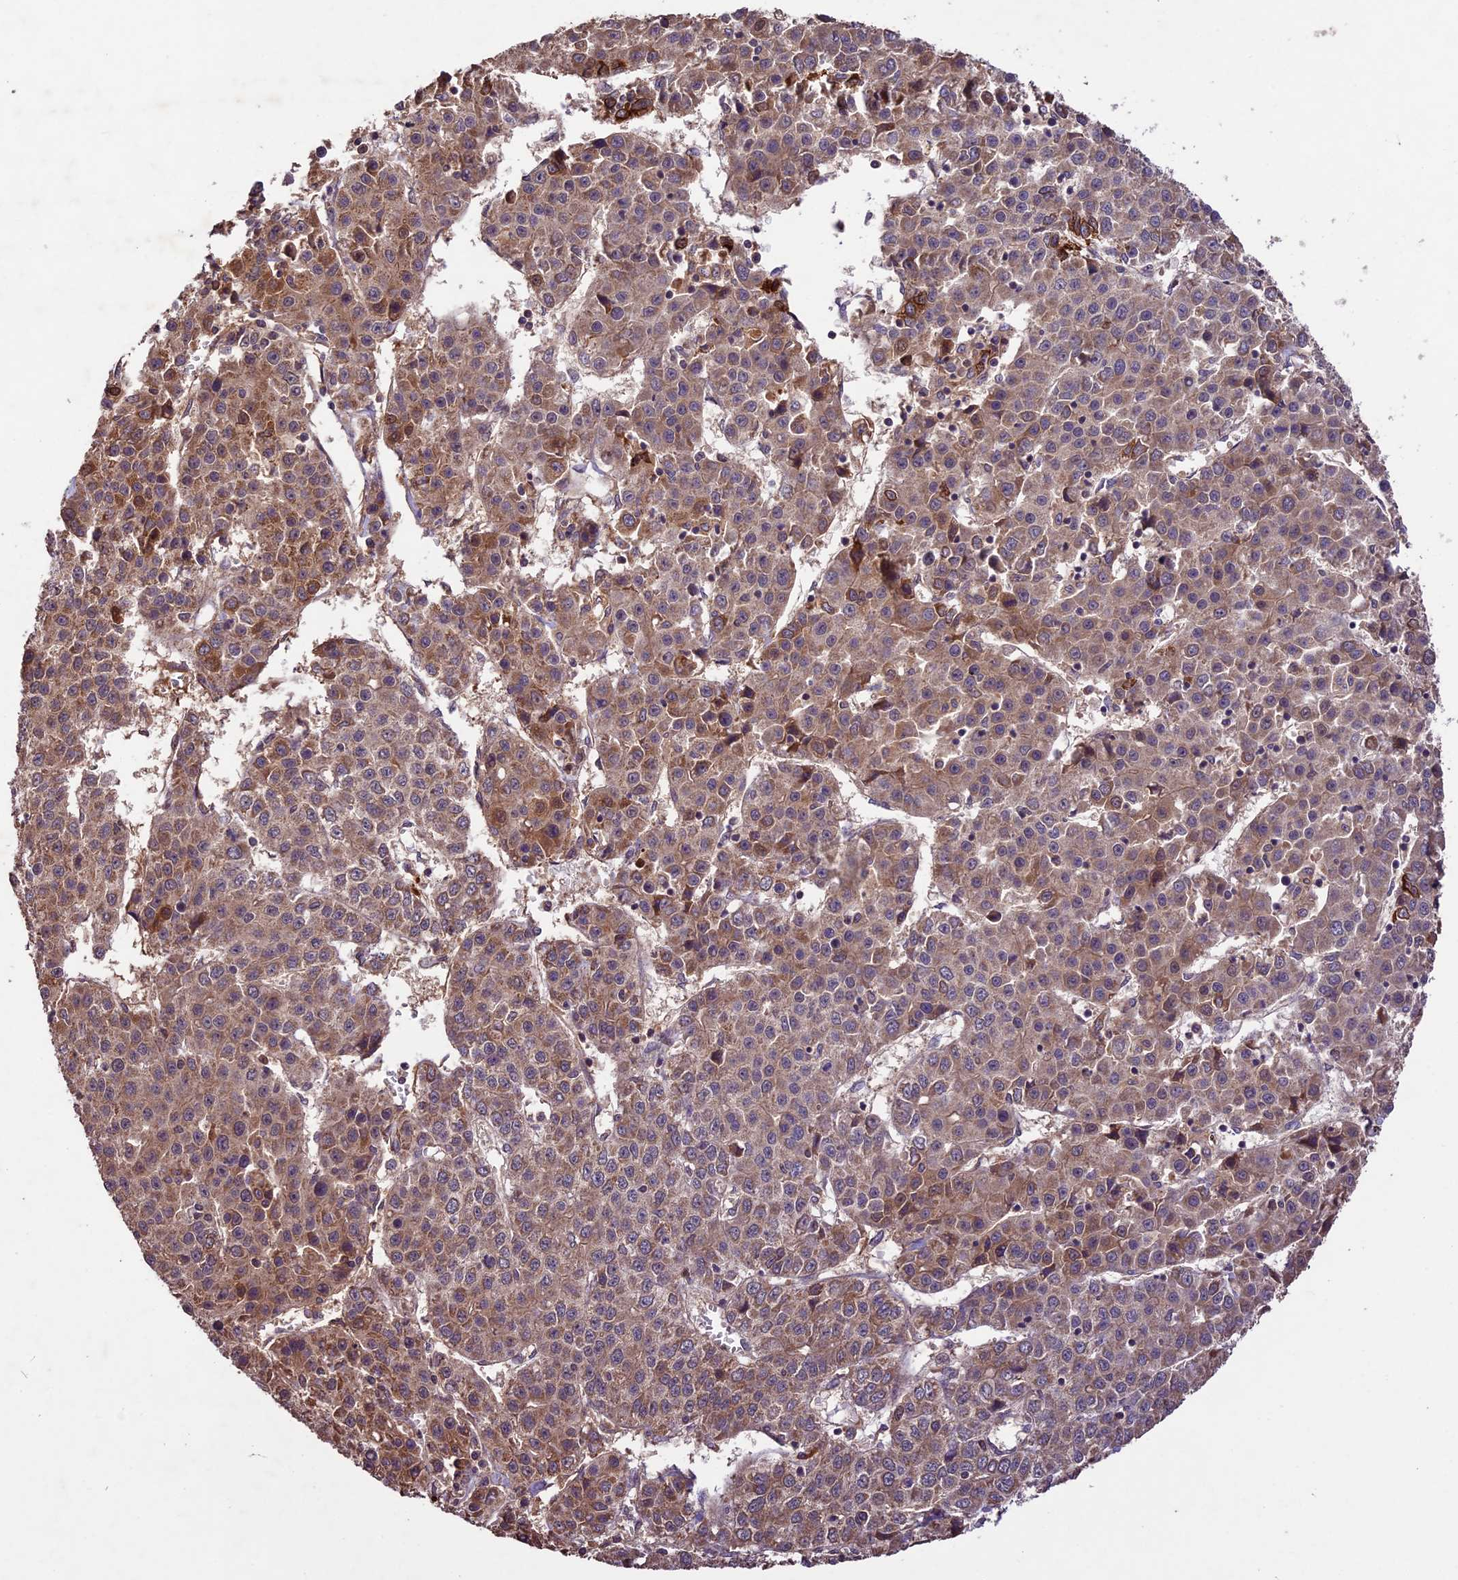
{"staining": {"intensity": "moderate", "quantity": ">75%", "location": "cytoplasmic/membranous"}, "tissue": "liver cancer", "cell_type": "Tumor cells", "image_type": "cancer", "snomed": [{"axis": "morphology", "description": "Carcinoma, Hepatocellular, NOS"}, {"axis": "topography", "description": "Liver"}], "caption": "This is a histology image of immunohistochemistry staining of liver cancer (hepatocellular carcinoma), which shows moderate staining in the cytoplasmic/membranous of tumor cells.", "gene": "CRLF1", "patient": {"sex": "female", "age": 53}}